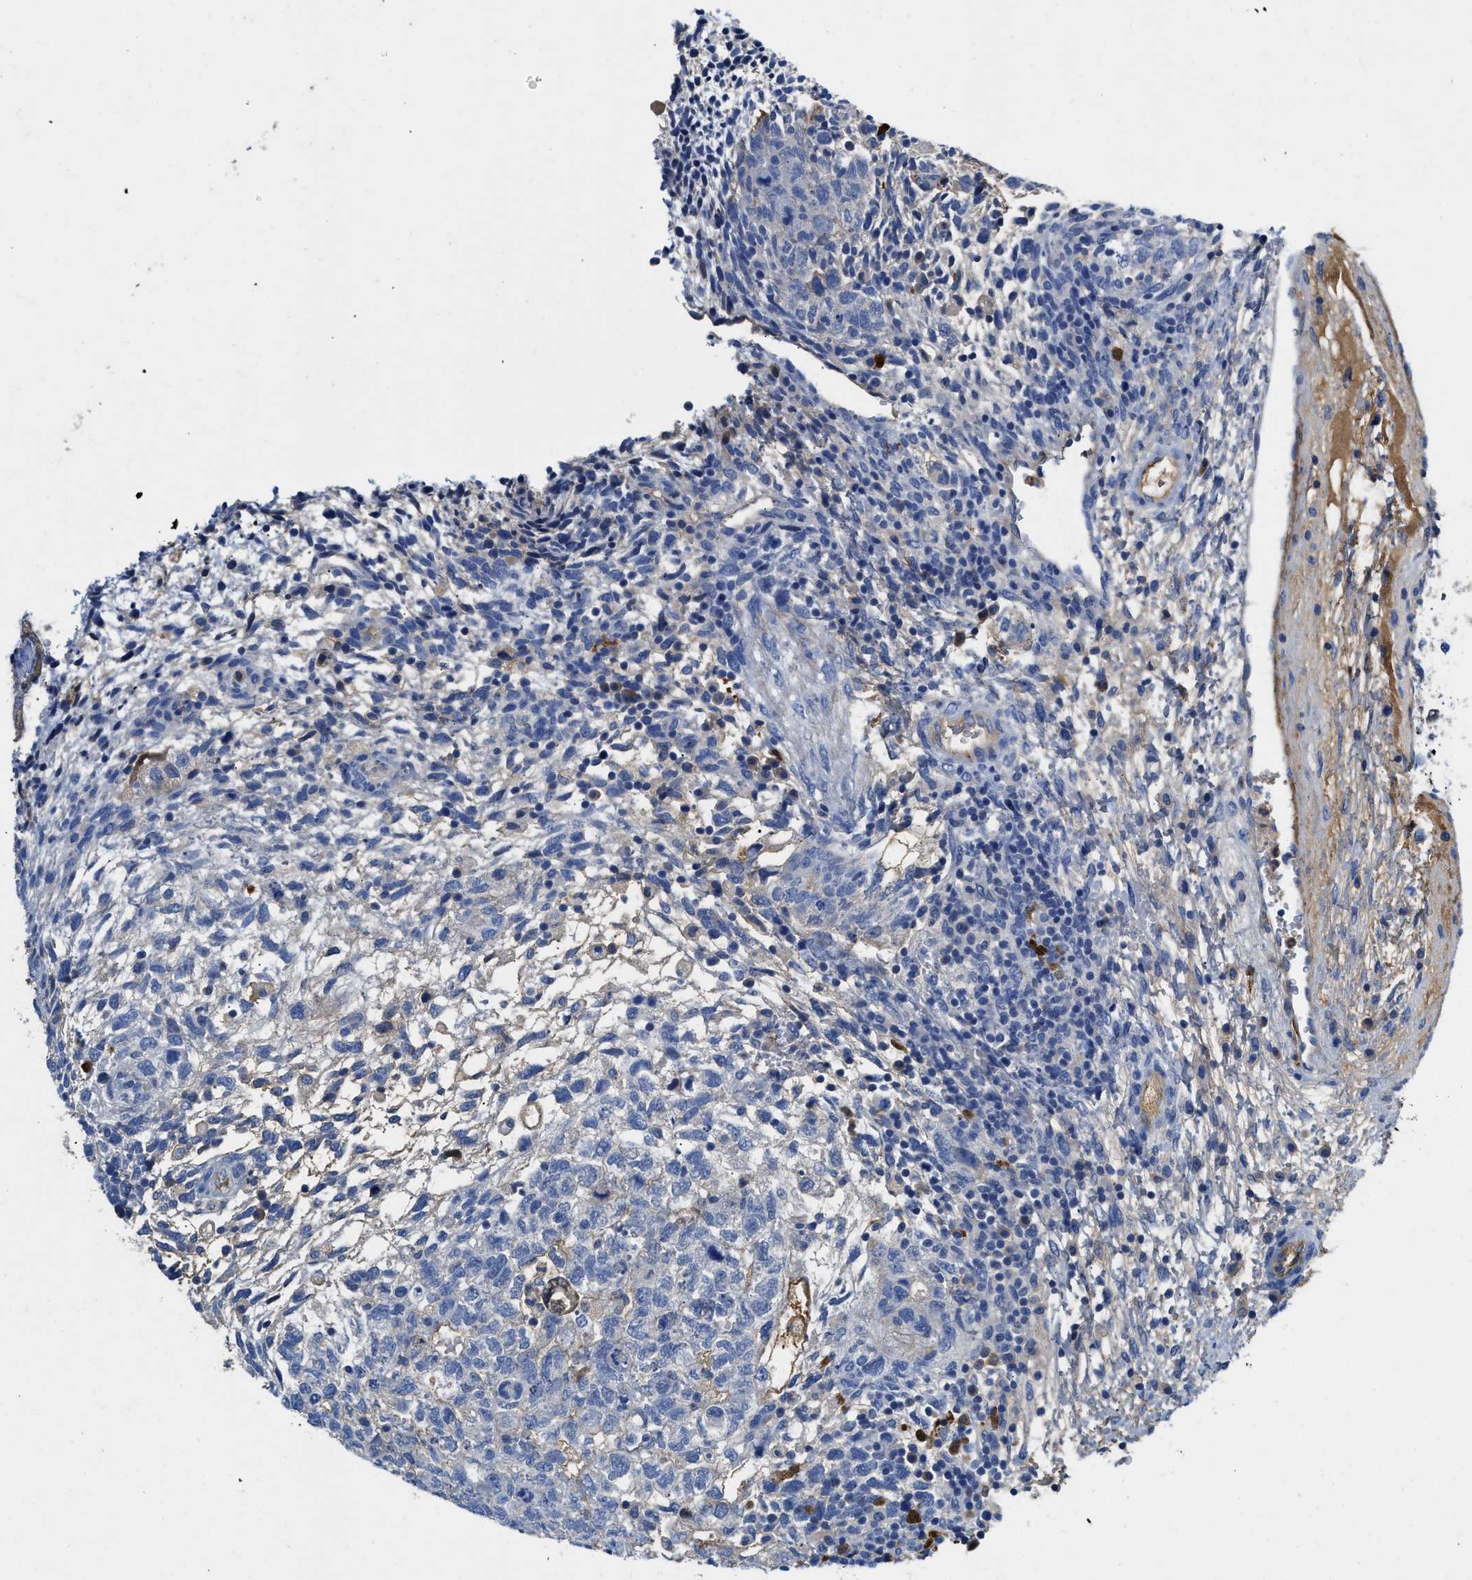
{"staining": {"intensity": "negative", "quantity": "none", "location": "none"}, "tissue": "testis cancer", "cell_type": "Tumor cells", "image_type": "cancer", "snomed": [{"axis": "morphology", "description": "Carcinoma, Embryonal, NOS"}, {"axis": "topography", "description": "Testis"}], "caption": "DAB immunohistochemical staining of testis cancer (embryonal carcinoma) demonstrates no significant expression in tumor cells.", "gene": "SPEG", "patient": {"sex": "male", "age": 36}}